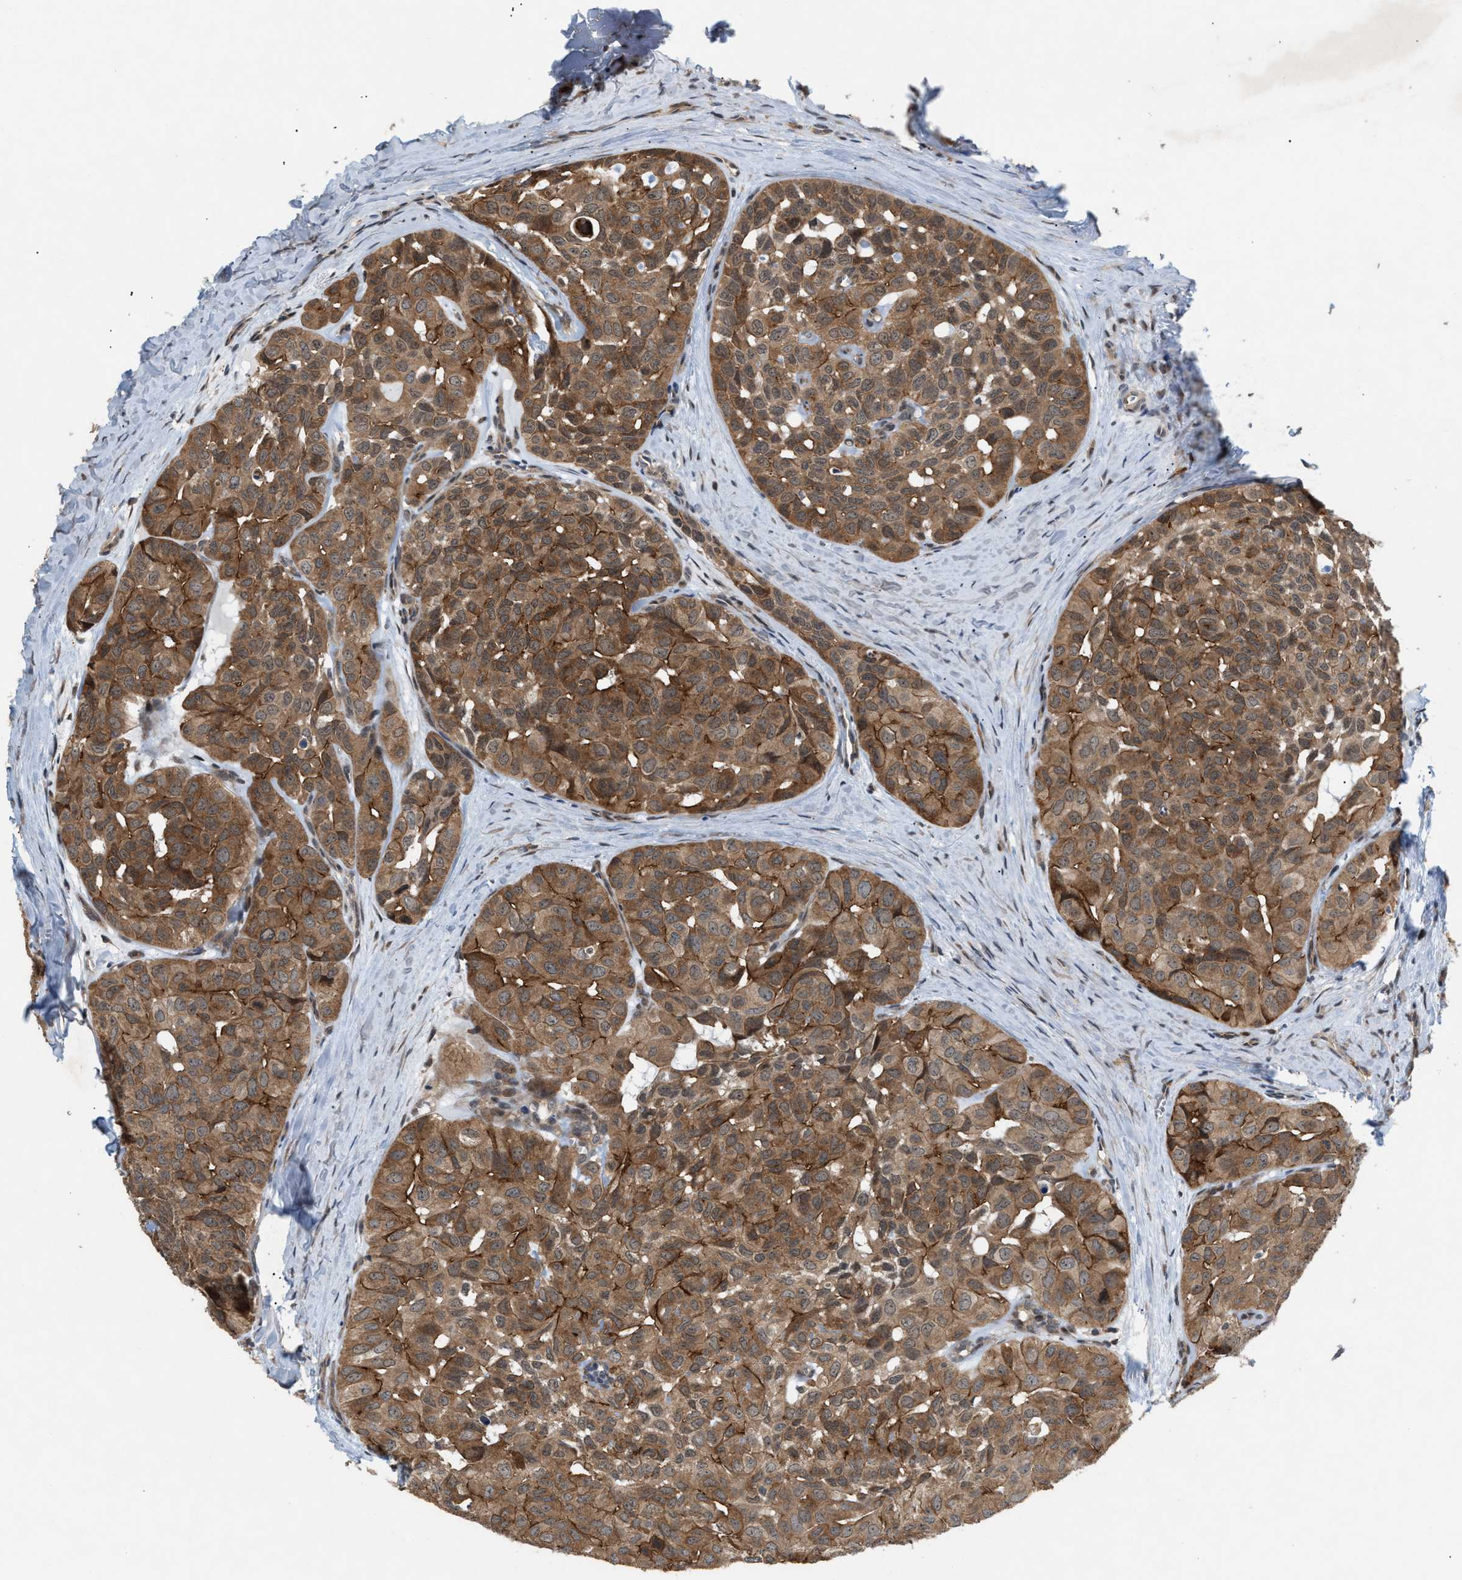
{"staining": {"intensity": "moderate", "quantity": ">75%", "location": "cytoplasmic/membranous"}, "tissue": "head and neck cancer", "cell_type": "Tumor cells", "image_type": "cancer", "snomed": [{"axis": "morphology", "description": "Adenocarcinoma, NOS"}, {"axis": "topography", "description": "Salivary gland, NOS"}, {"axis": "topography", "description": "Head-Neck"}], "caption": "The image displays staining of head and neck cancer, revealing moderate cytoplasmic/membranous protein staining (brown color) within tumor cells.", "gene": "MFSD6", "patient": {"sex": "female", "age": 76}}